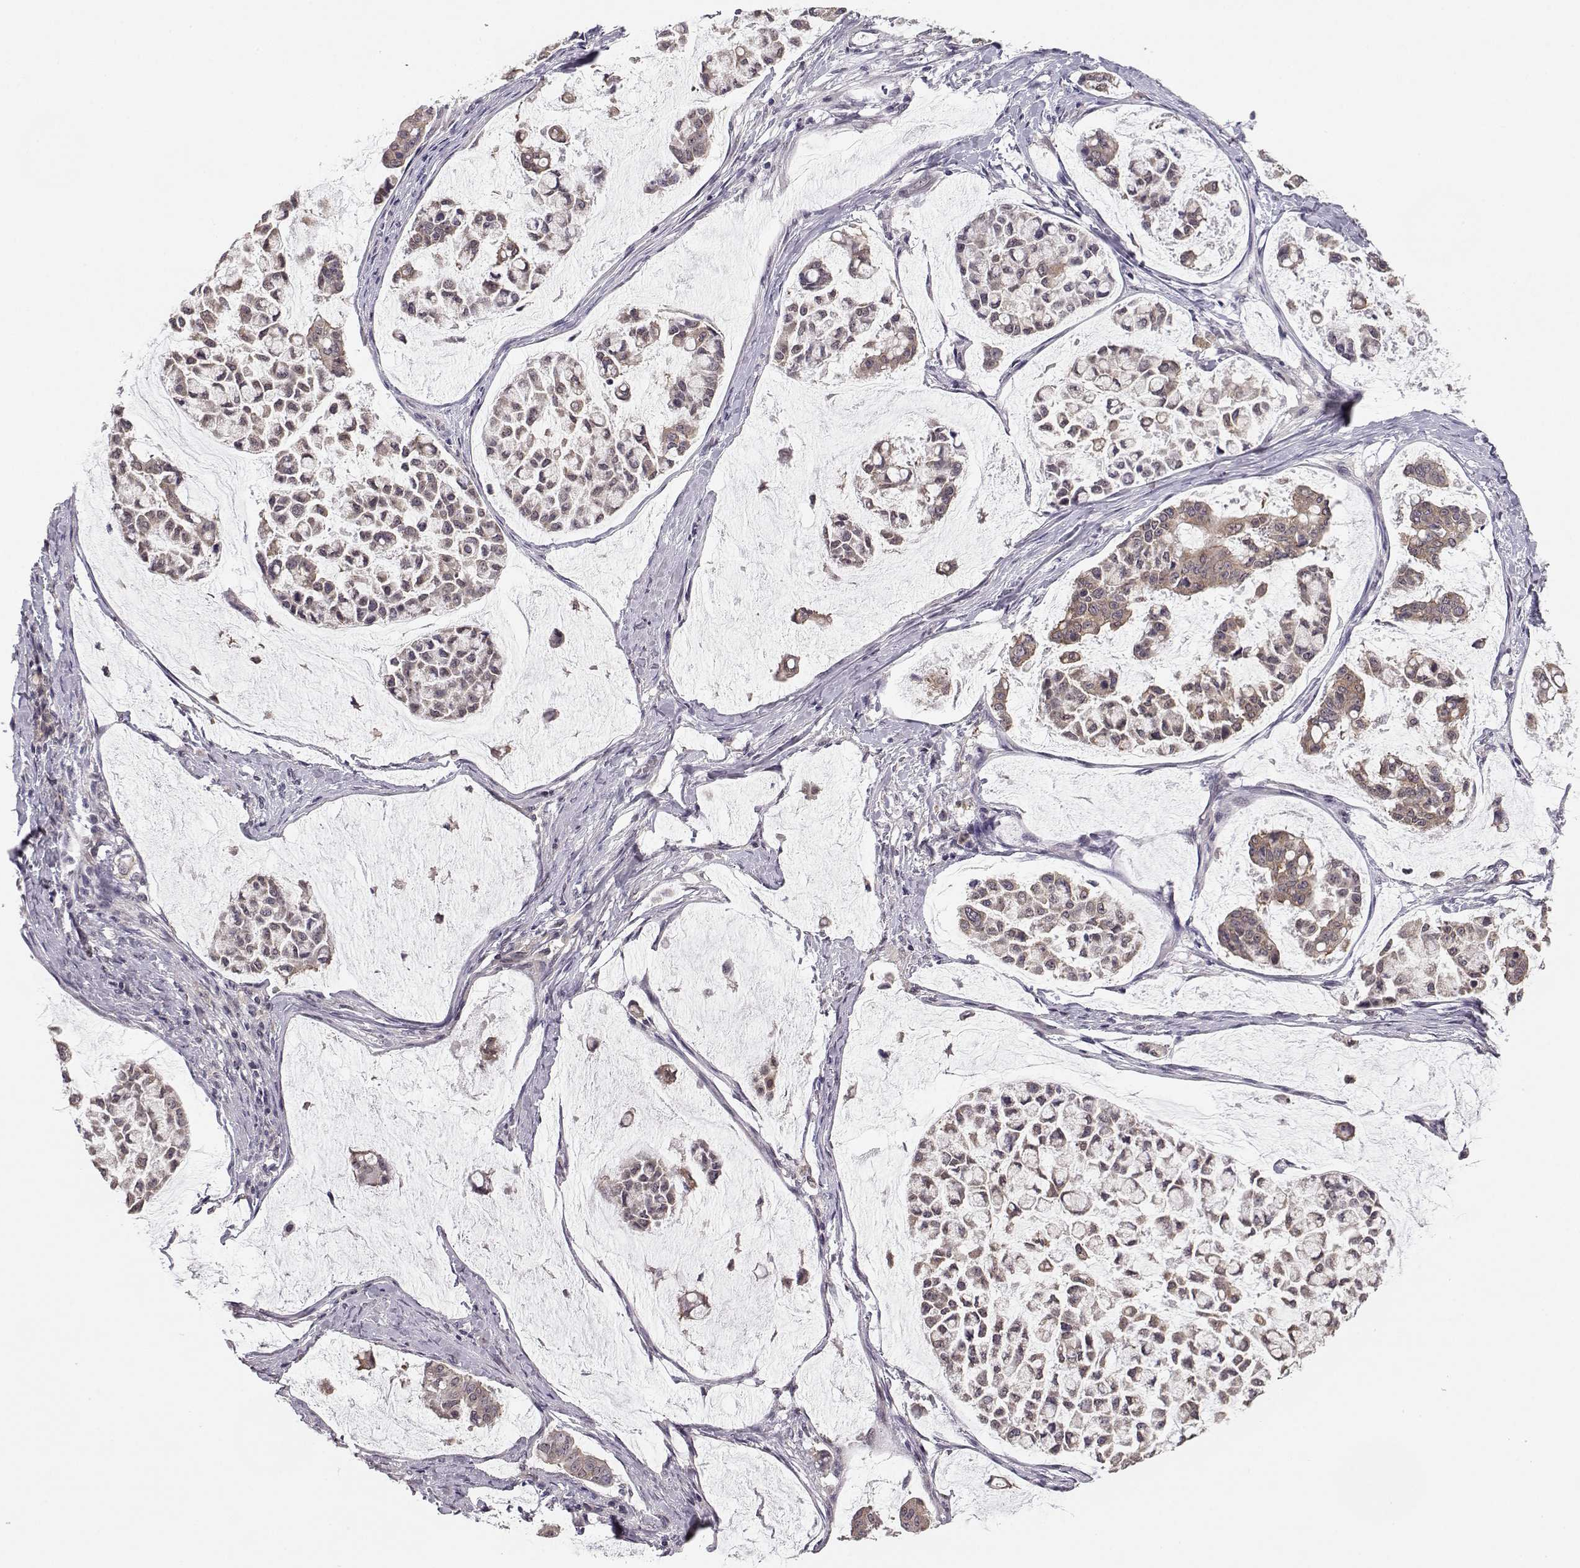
{"staining": {"intensity": "weak", "quantity": ">75%", "location": "cytoplasmic/membranous"}, "tissue": "stomach cancer", "cell_type": "Tumor cells", "image_type": "cancer", "snomed": [{"axis": "morphology", "description": "Adenocarcinoma, NOS"}, {"axis": "topography", "description": "Stomach"}], "caption": "Protein expression analysis of human stomach cancer reveals weak cytoplasmic/membranous staining in about >75% of tumor cells.", "gene": "KIF13B", "patient": {"sex": "male", "age": 82}}